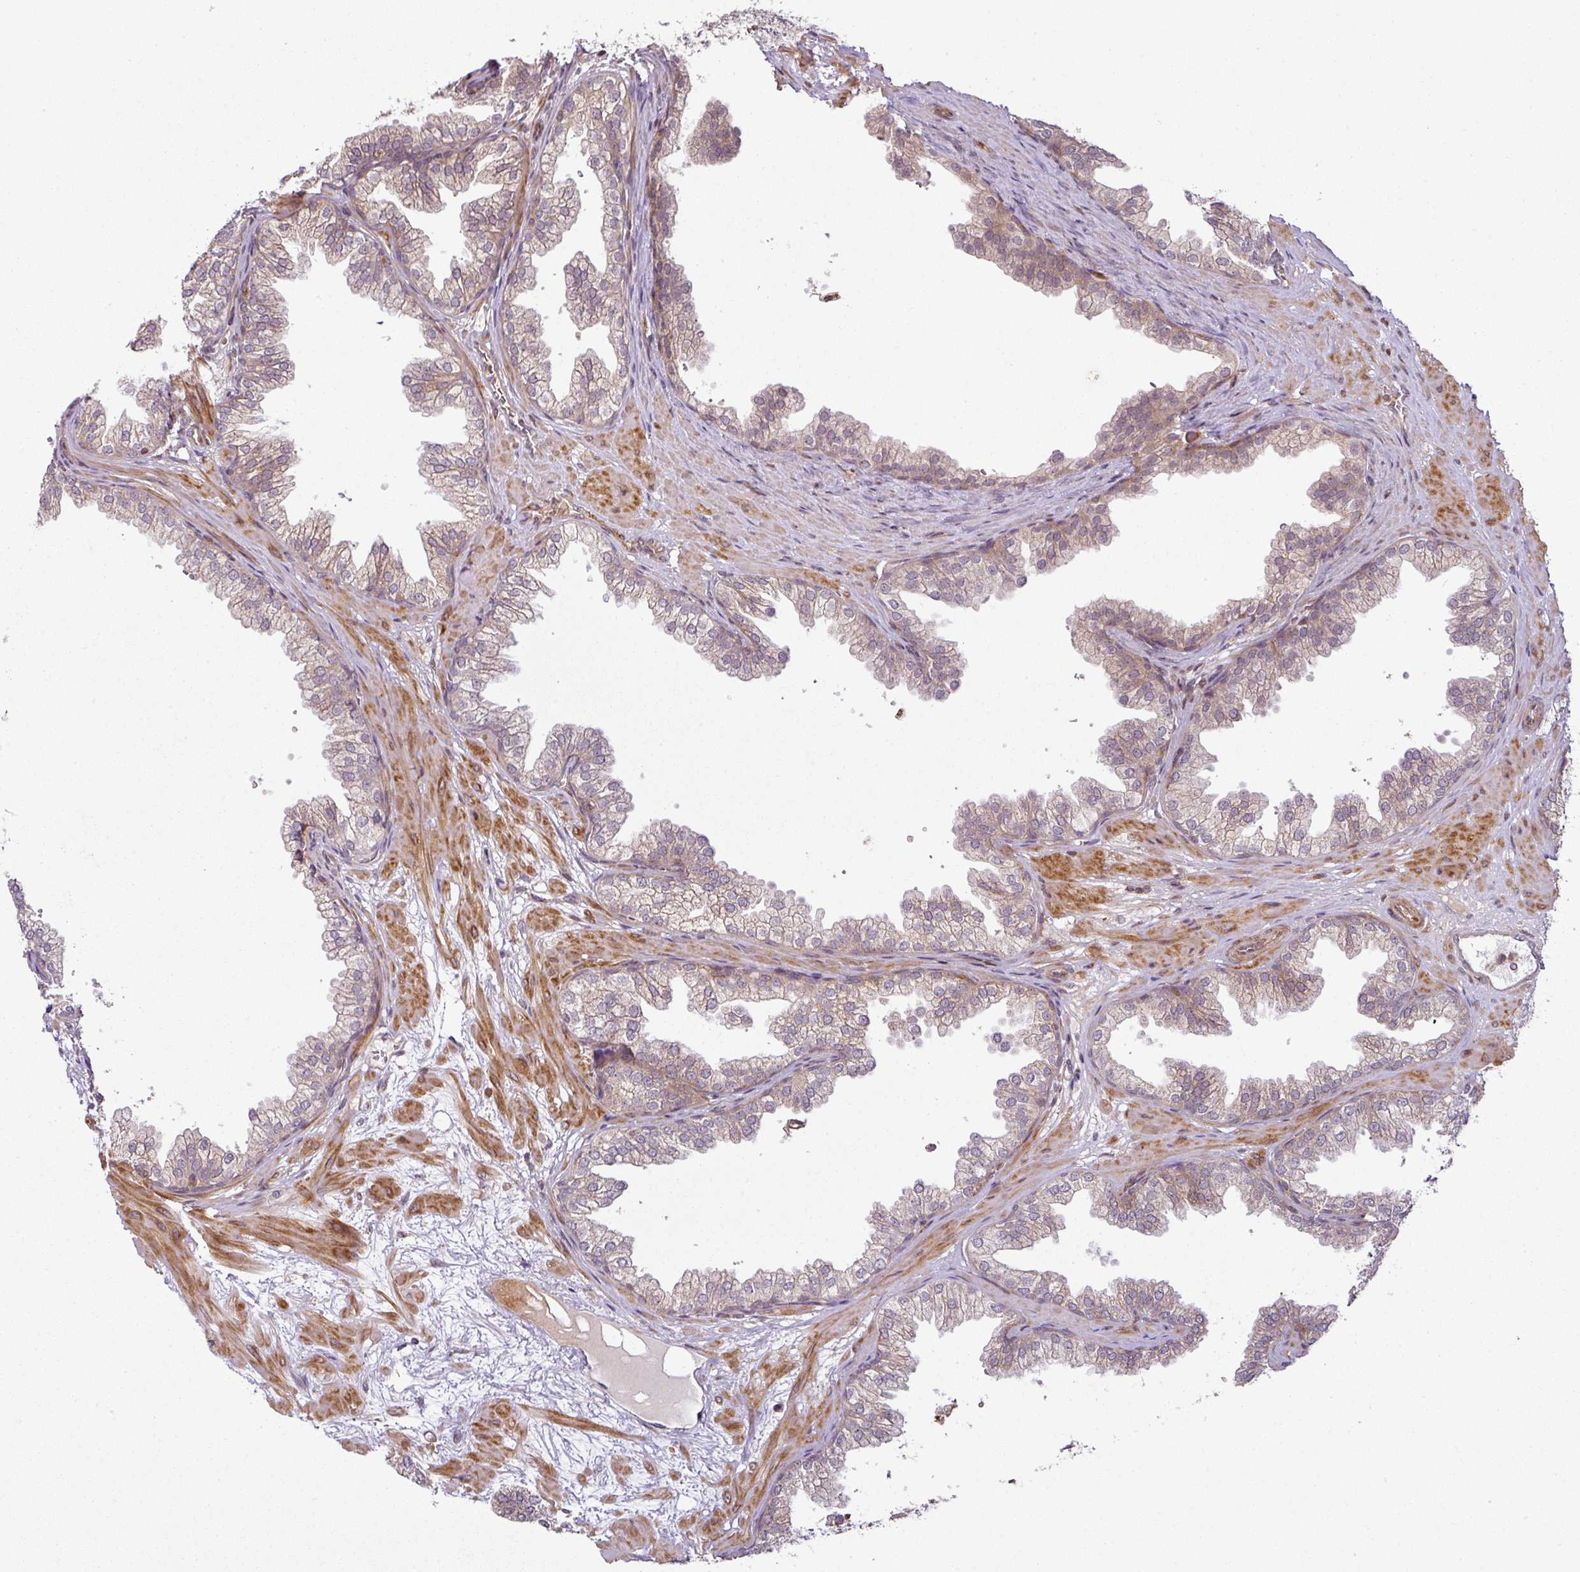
{"staining": {"intensity": "weak", "quantity": "<25%", "location": "cytoplasmic/membranous"}, "tissue": "prostate", "cell_type": "Glandular cells", "image_type": "normal", "snomed": [{"axis": "morphology", "description": "Normal tissue, NOS"}, {"axis": "topography", "description": "Prostate"}], "caption": "This is a histopathology image of immunohistochemistry staining of benign prostate, which shows no staining in glandular cells.", "gene": "ATAT1", "patient": {"sex": "male", "age": 37}}